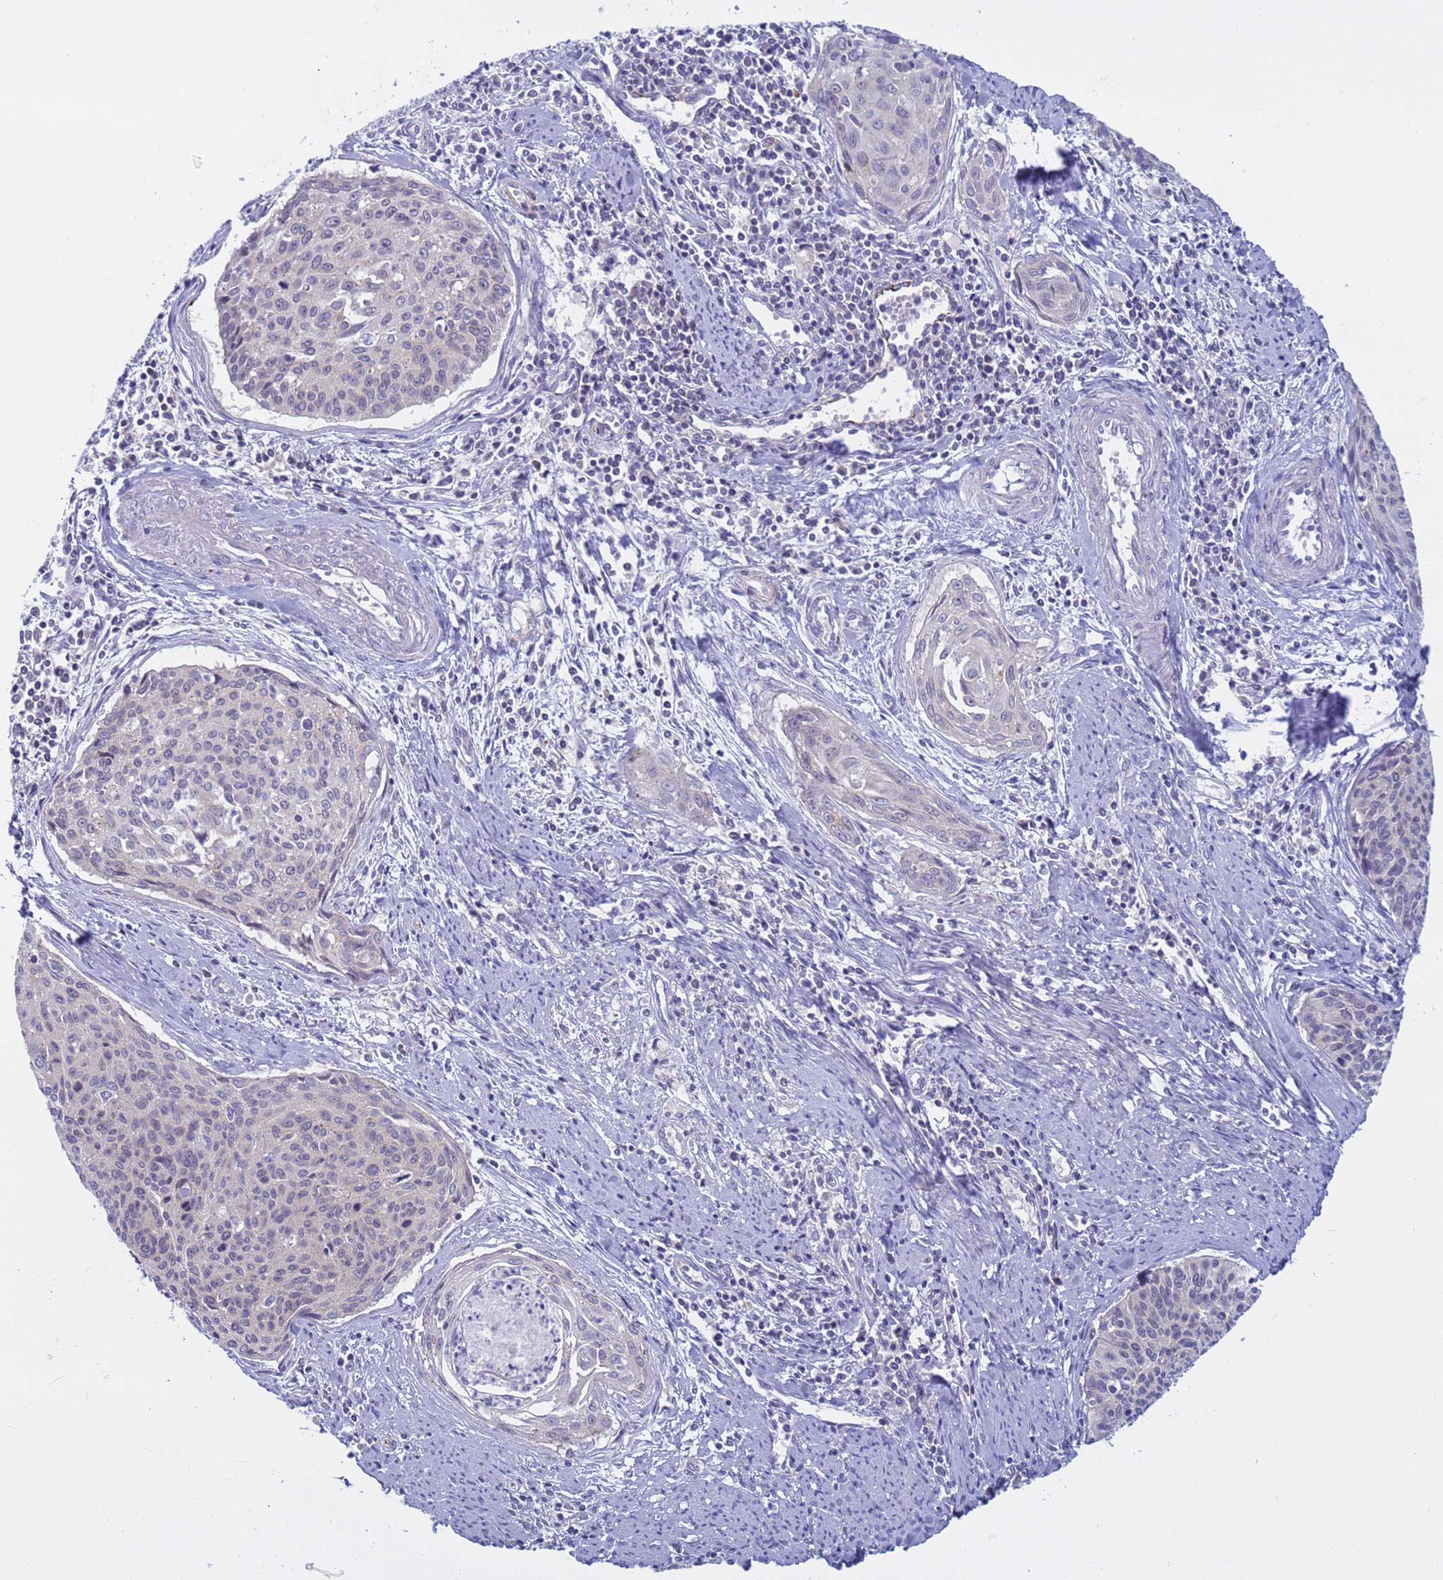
{"staining": {"intensity": "negative", "quantity": "none", "location": "none"}, "tissue": "cervical cancer", "cell_type": "Tumor cells", "image_type": "cancer", "snomed": [{"axis": "morphology", "description": "Squamous cell carcinoma, NOS"}, {"axis": "topography", "description": "Cervix"}], "caption": "Cervical cancer (squamous cell carcinoma) was stained to show a protein in brown. There is no significant expression in tumor cells. (DAB (3,3'-diaminobenzidine) IHC visualized using brightfield microscopy, high magnification).", "gene": "CAPN7", "patient": {"sex": "female", "age": 55}}